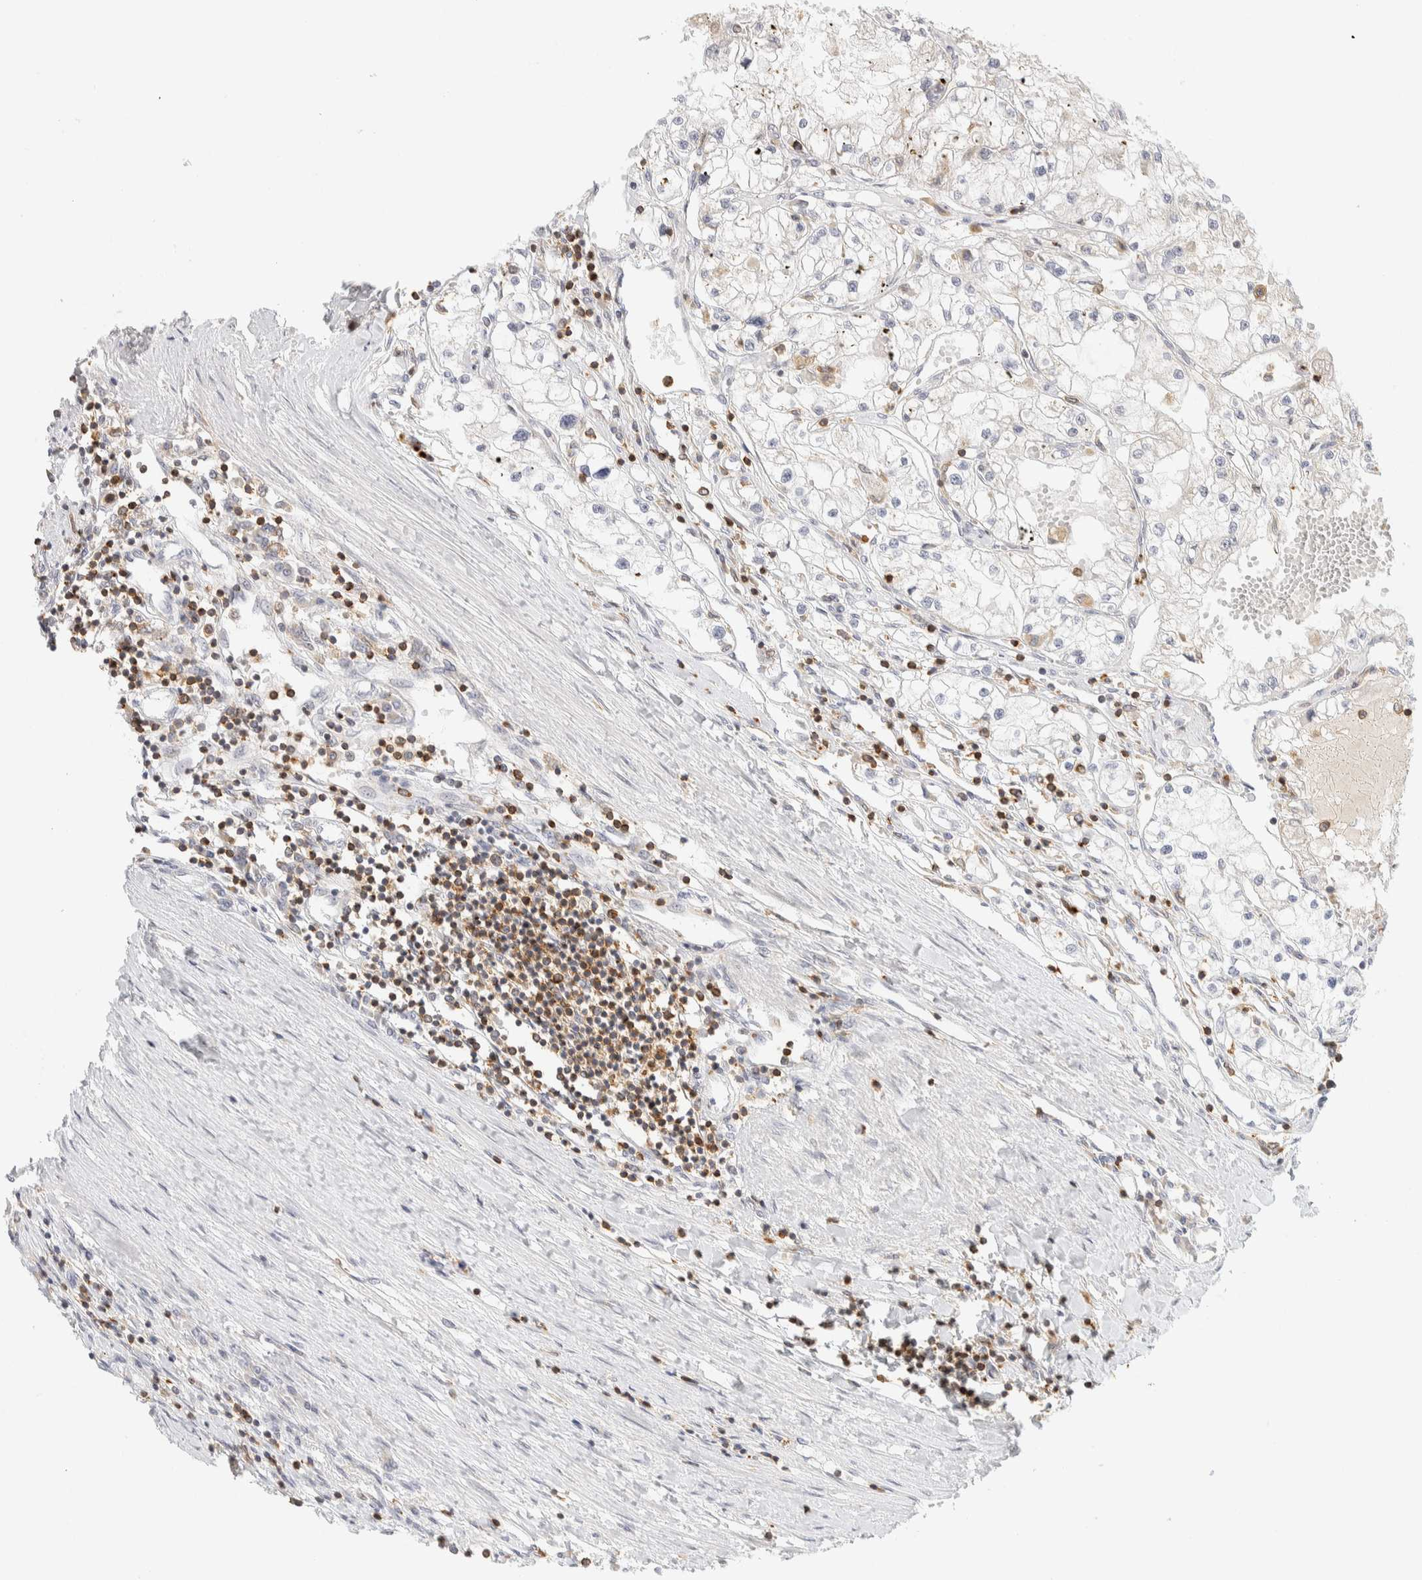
{"staining": {"intensity": "negative", "quantity": "none", "location": "none"}, "tissue": "renal cancer", "cell_type": "Tumor cells", "image_type": "cancer", "snomed": [{"axis": "morphology", "description": "Adenocarcinoma, NOS"}, {"axis": "topography", "description": "Kidney"}], "caption": "High magnification brightfield microscopy of renal cancer (adenocarcinoma) stained with DAB (brown) and counterstained with hematoxylin (blue): tumor cells show no significant expression.", "gene": "RUNDC1", "patient": {"sex": "male", "age": 68}}